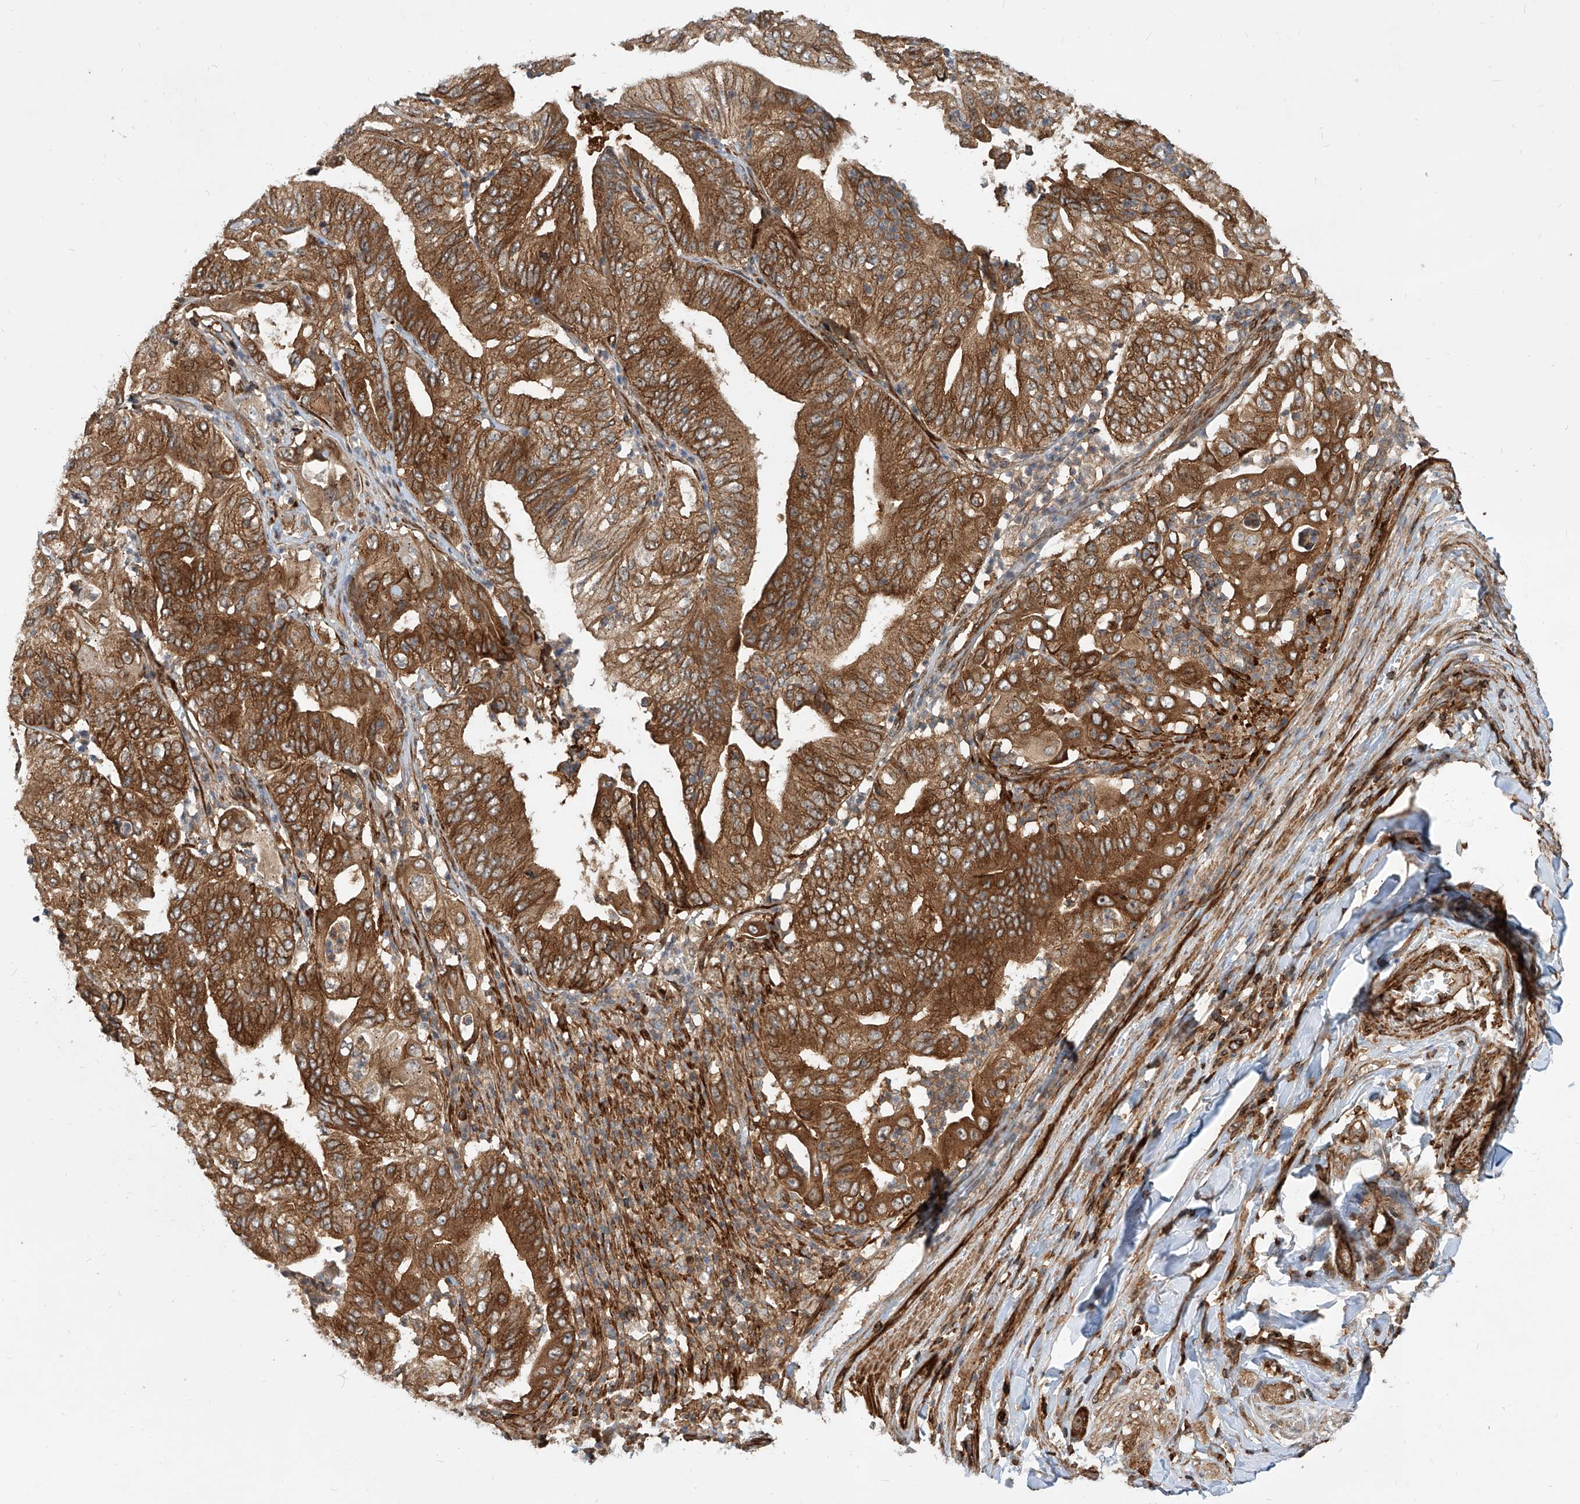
{"staining": {"intensity": "strong", "quantity": ">75%", "location": "cytoplasmic/membranous"}, "tissue": "pancreatic cancer", "cell_type": "Tumor cells", "image_type": "cancer", "snomed": [{"axis": "morphology", "description": "Adenocarcinoma, NOS"}, {"axis": "topography", "description": "Pancreas"}], "caption": "About >75% of tumor cells in human pancreatic adenocarcinoma demonstrate strong cytoplasmic/membranous protein expression as visualized by brown immunohistochemical staining.", "gene": "MAGED2", "patient": {"sex": "female", "age": 77}}